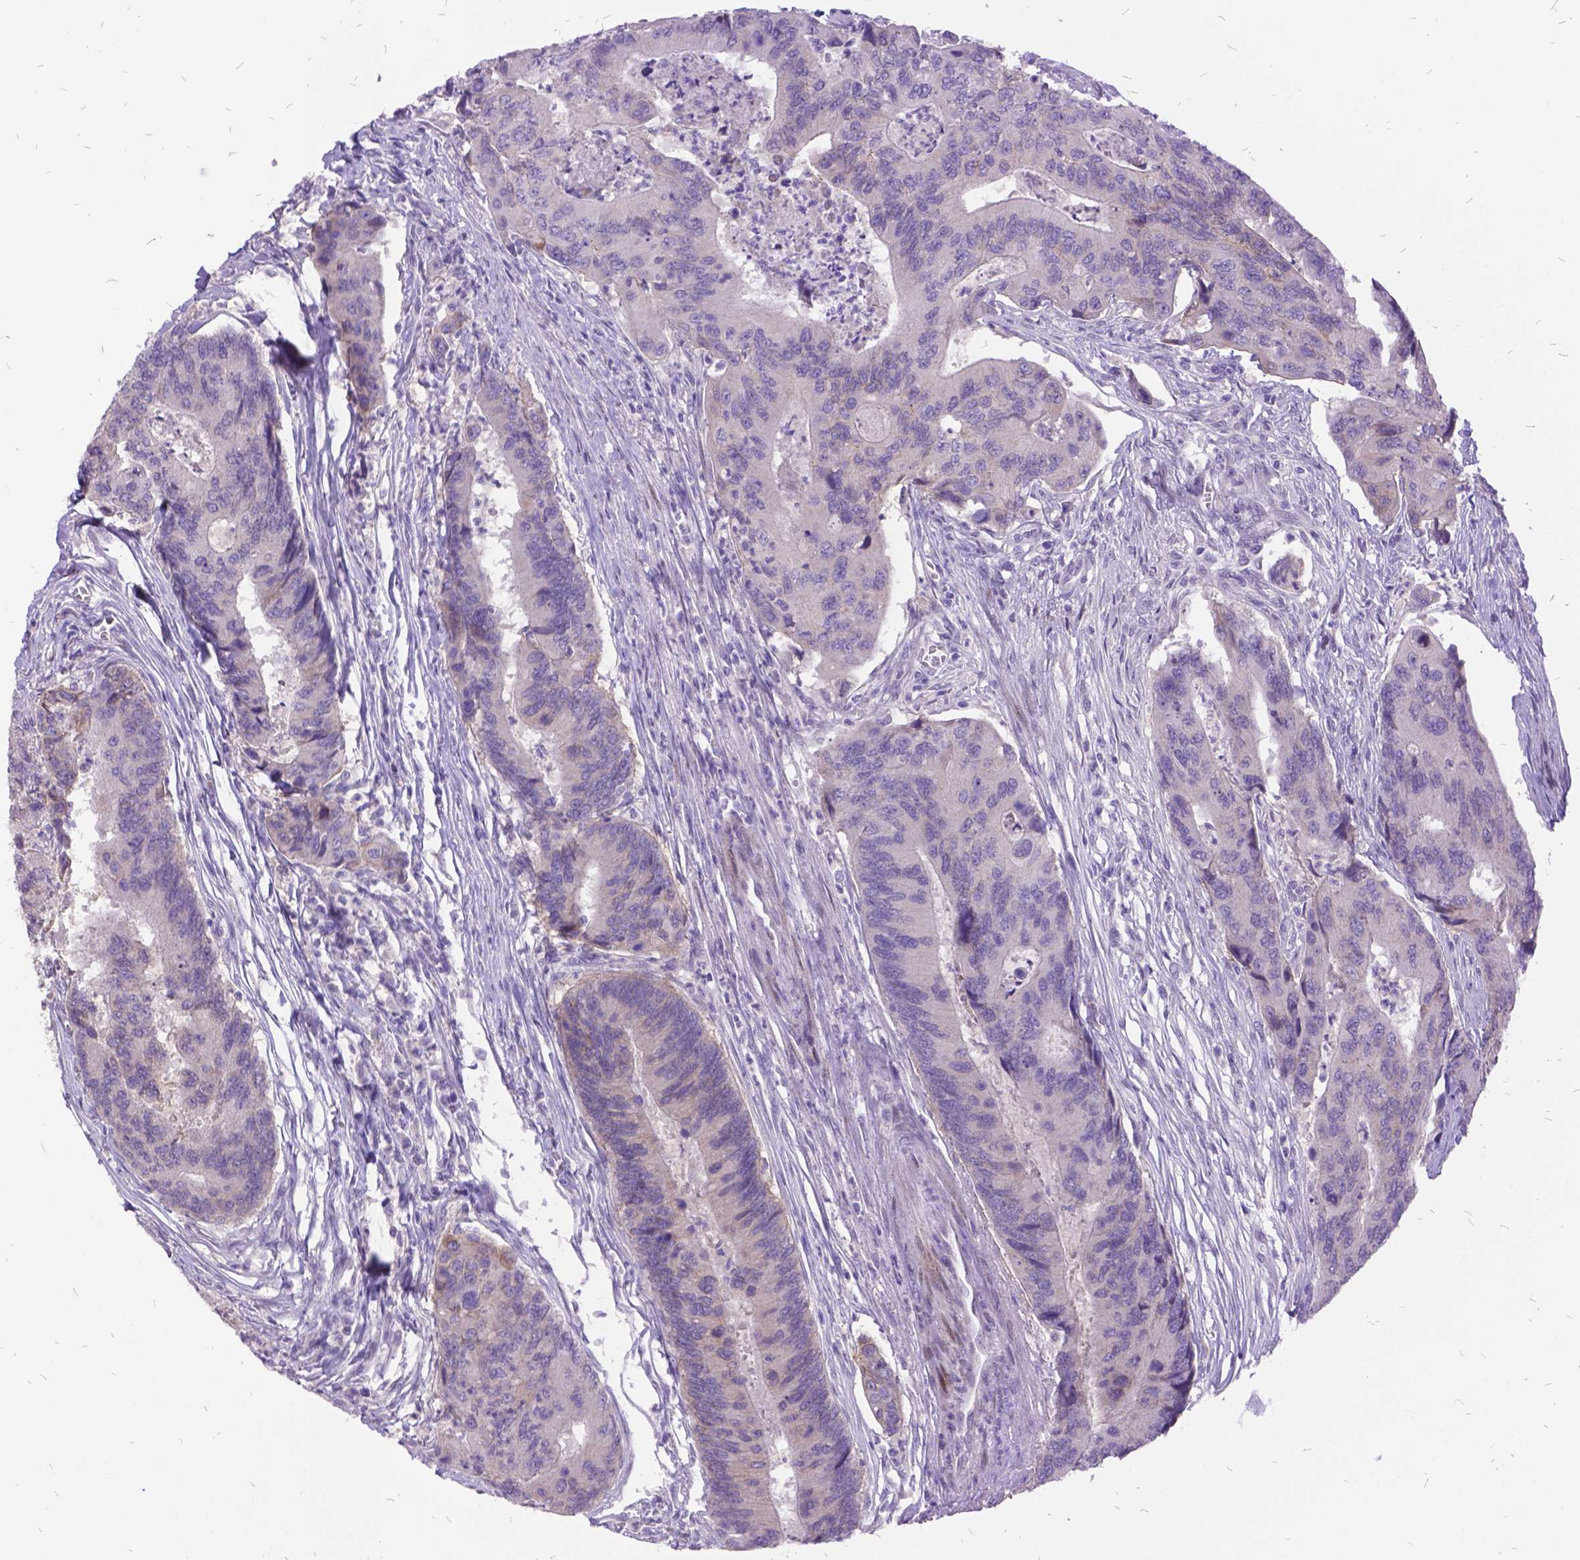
{"staining": {"intensity": "negative", "quantity": "none", "location": "none"}, "tissue": "colorectal cancer", "cell_type": "Tumor cells", "image_type": "cancer", "snomed": [{"axis": "morphology", "description": "Adenocarcinoma, NOS"}, {"axis": "topography", "description": "Colon"}], "caption": "Immunohistochemistry (IHC) histopathology image of neoplastic tissue: human colorectal adenocarcinoma stained with DAB (3,3'-diaminobenzidine) exhibits no significant protein expression in tumor cells.", "gene": "ITGB6", "patient": {"sex": "female", "age": 67}}